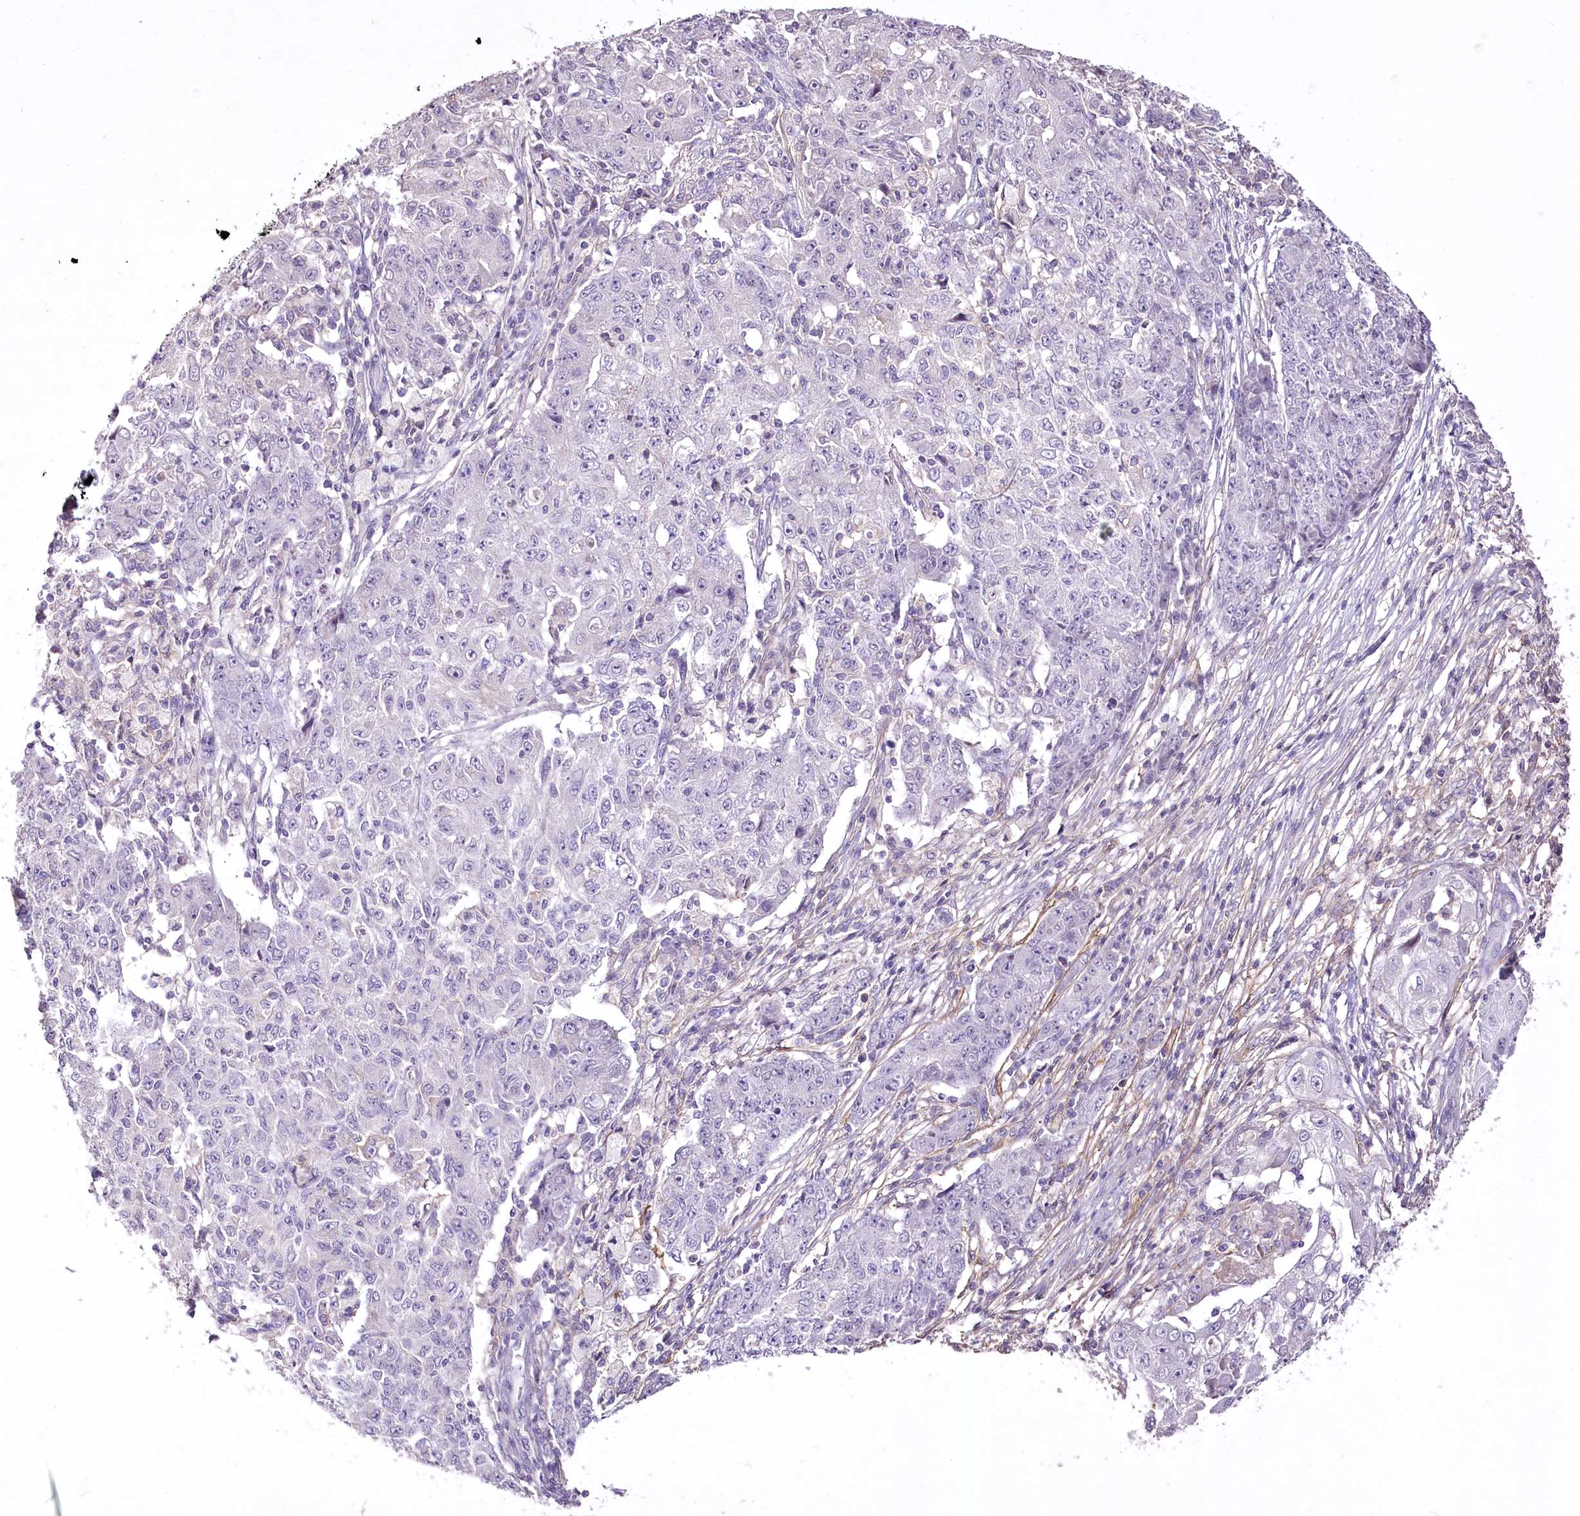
{"staining": {"intensity": "negative", "quantity": "none", "location": "none"}, "tissue": "ovarian cancer", "cell_type": "Tumor cells", "image_type": "cancer", "snomed": [{"axis": "morphology", "description": "Carcinoma, endometroid"}, {"axis": "topography", "description": "Ovary"}], "caption": "Tumor cells show no significant protein positivity in ovarian cancer (endometroid carcinoma).", "gene": "ENPP1", "patient": {"sex": "female", "age": 42}}